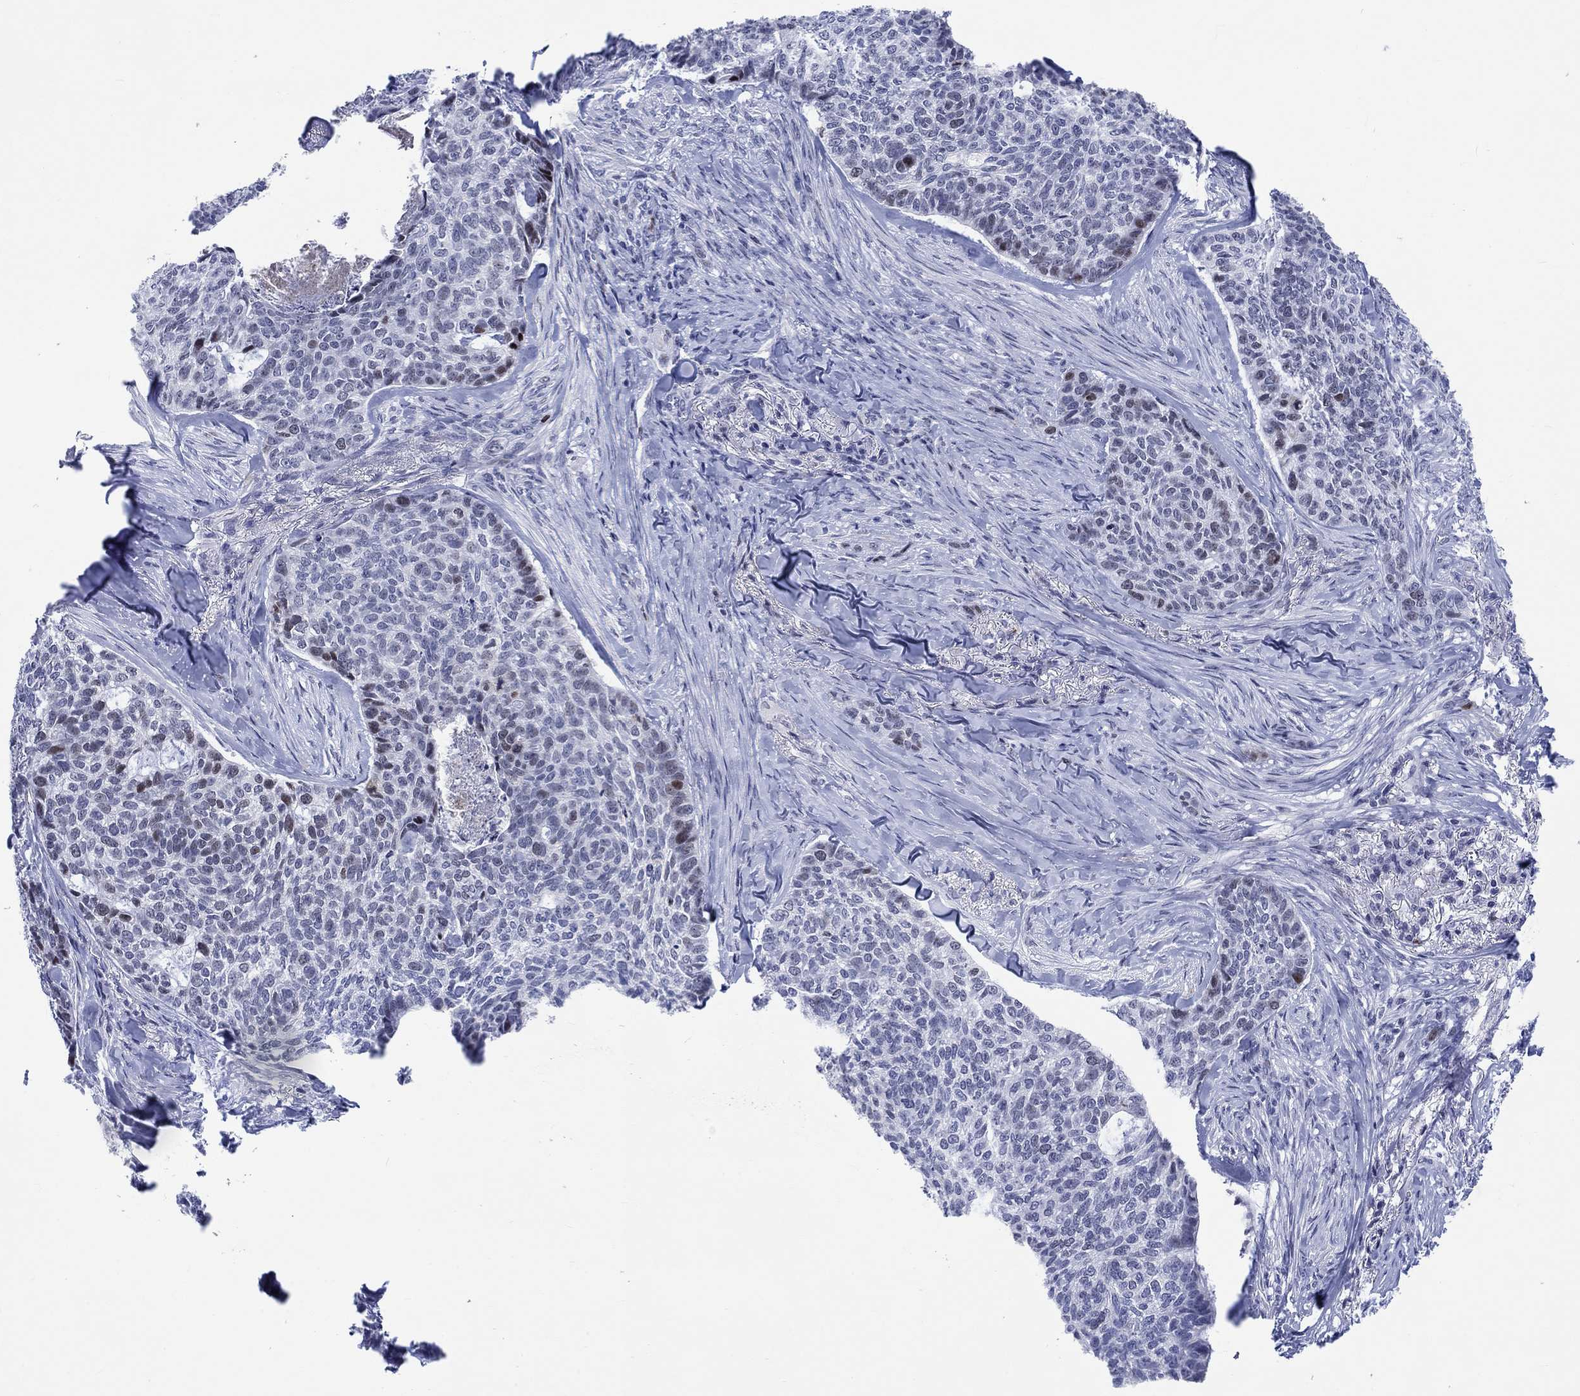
{"staining": {"intensity": "moderate", "quantity": "<25%", "location": "nuclear"}, "tissue": "skin cancer", "cell_type": "Tumor cells", "image_type": "cancer", "snomed": [{"axis": "morphology", "description": "Basal cell carcinoma"}, {"axis": "topography", "description": "Skin"}], "caption": "The photomicrograph shows a brown stain indicating the presence of a protein in the nuclear of tumor cells in skin cancer. (brown staining indicates protein expression, while blue staining denotes nuclei).", "gene": "CDCA2", "patient": {"sex": "female", "age": 69}}